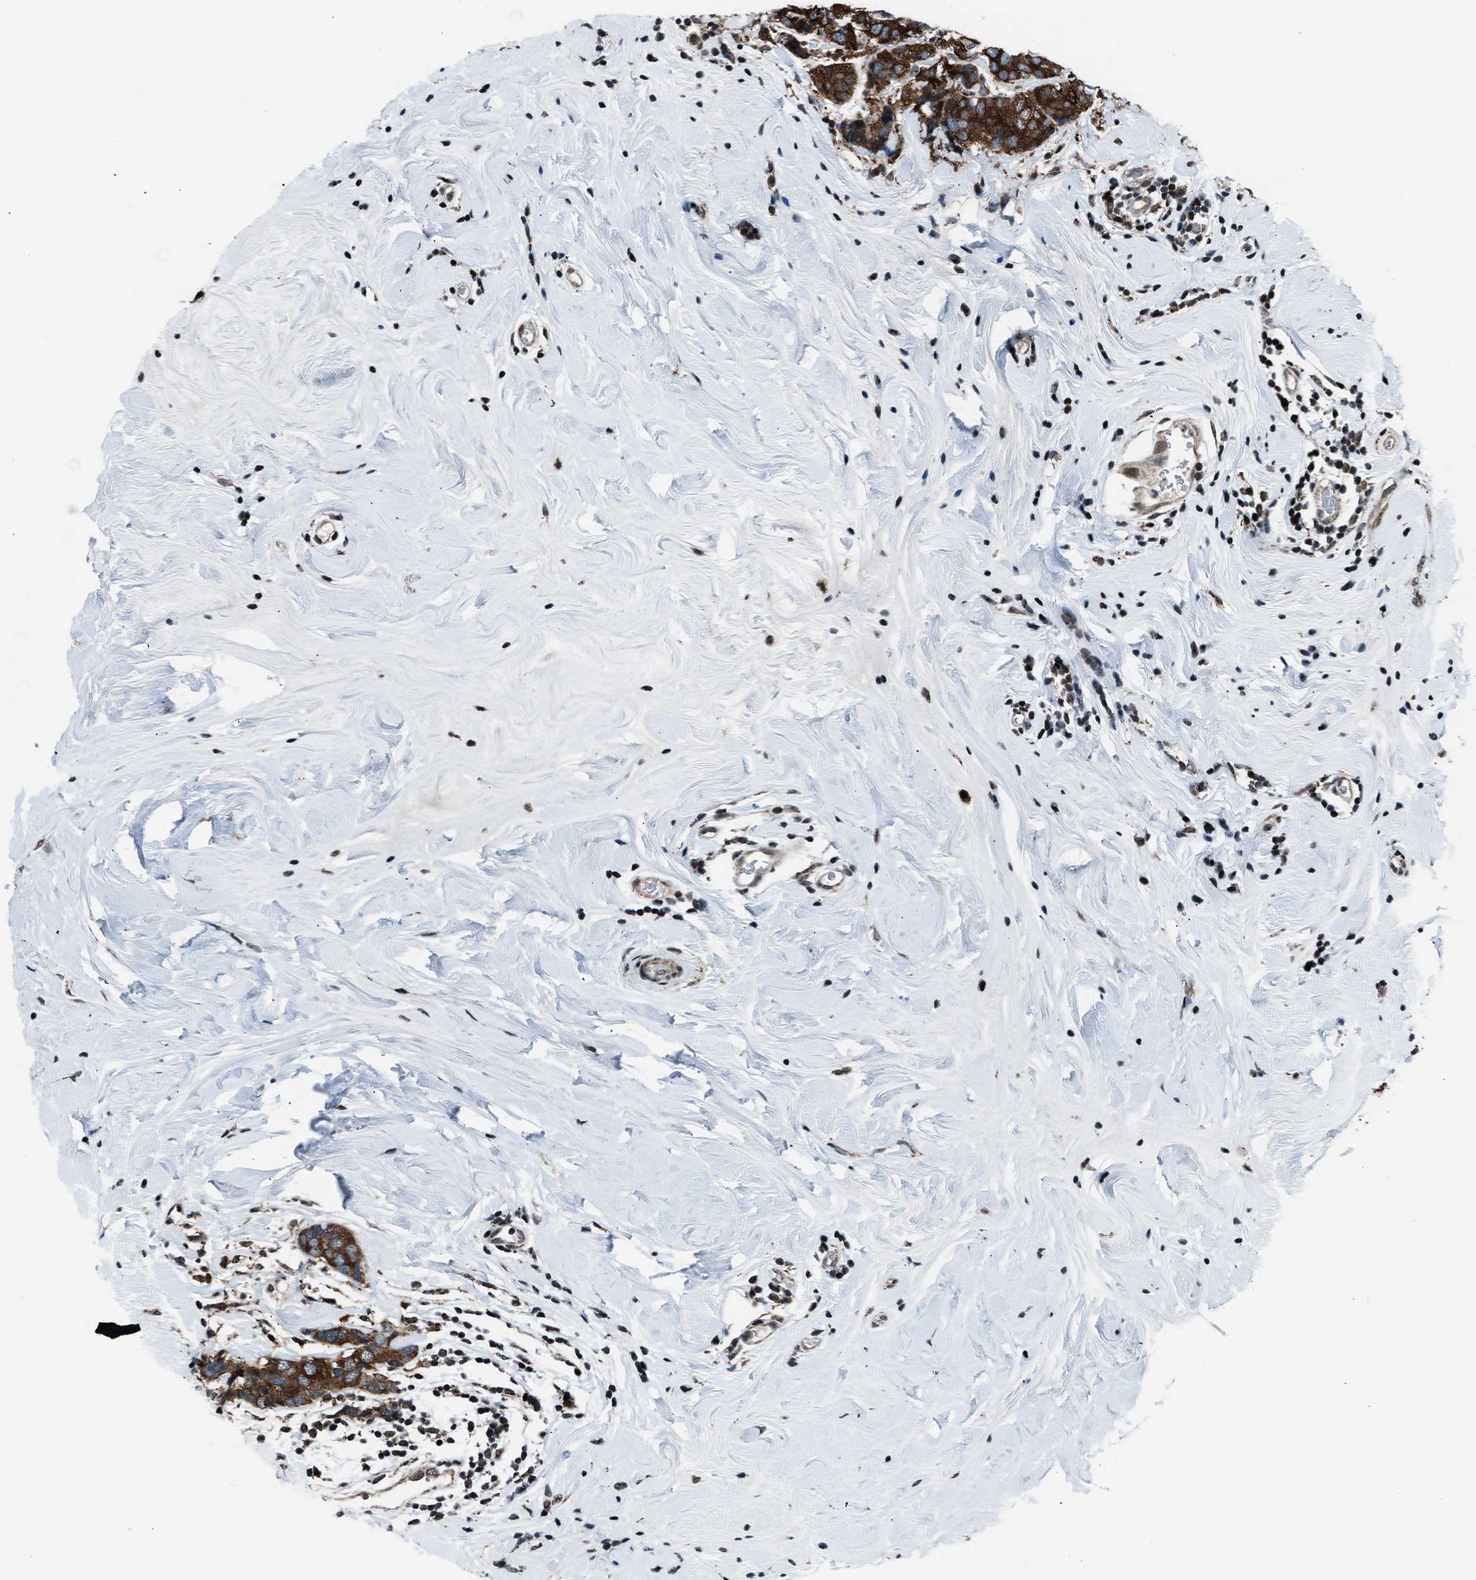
{"staining": {"intensity": "strong", "quantity": ">75%", "location": "cytoplasmic/membranous"}, "tissue": "breast cancer", "cell_type": "Tumor cells", "image_type": "cancer", "snomed": [{"axis": "morphology", "description": "Lobular carcinoma"}, {"axis": "topography", "description": "Breast"}], "caption": "This photomicrograph demonstrates breast cancer (lobular carcinoma) stained with immunohistochemistry (IHC) to label a protein in brown. The cytoplasmic/membranous of tumor cells show strong positivity for the protein. Nuclei are counter-stained blue.", "gene": "MORC3", "patient": {"sex": "female", "age": 59}}